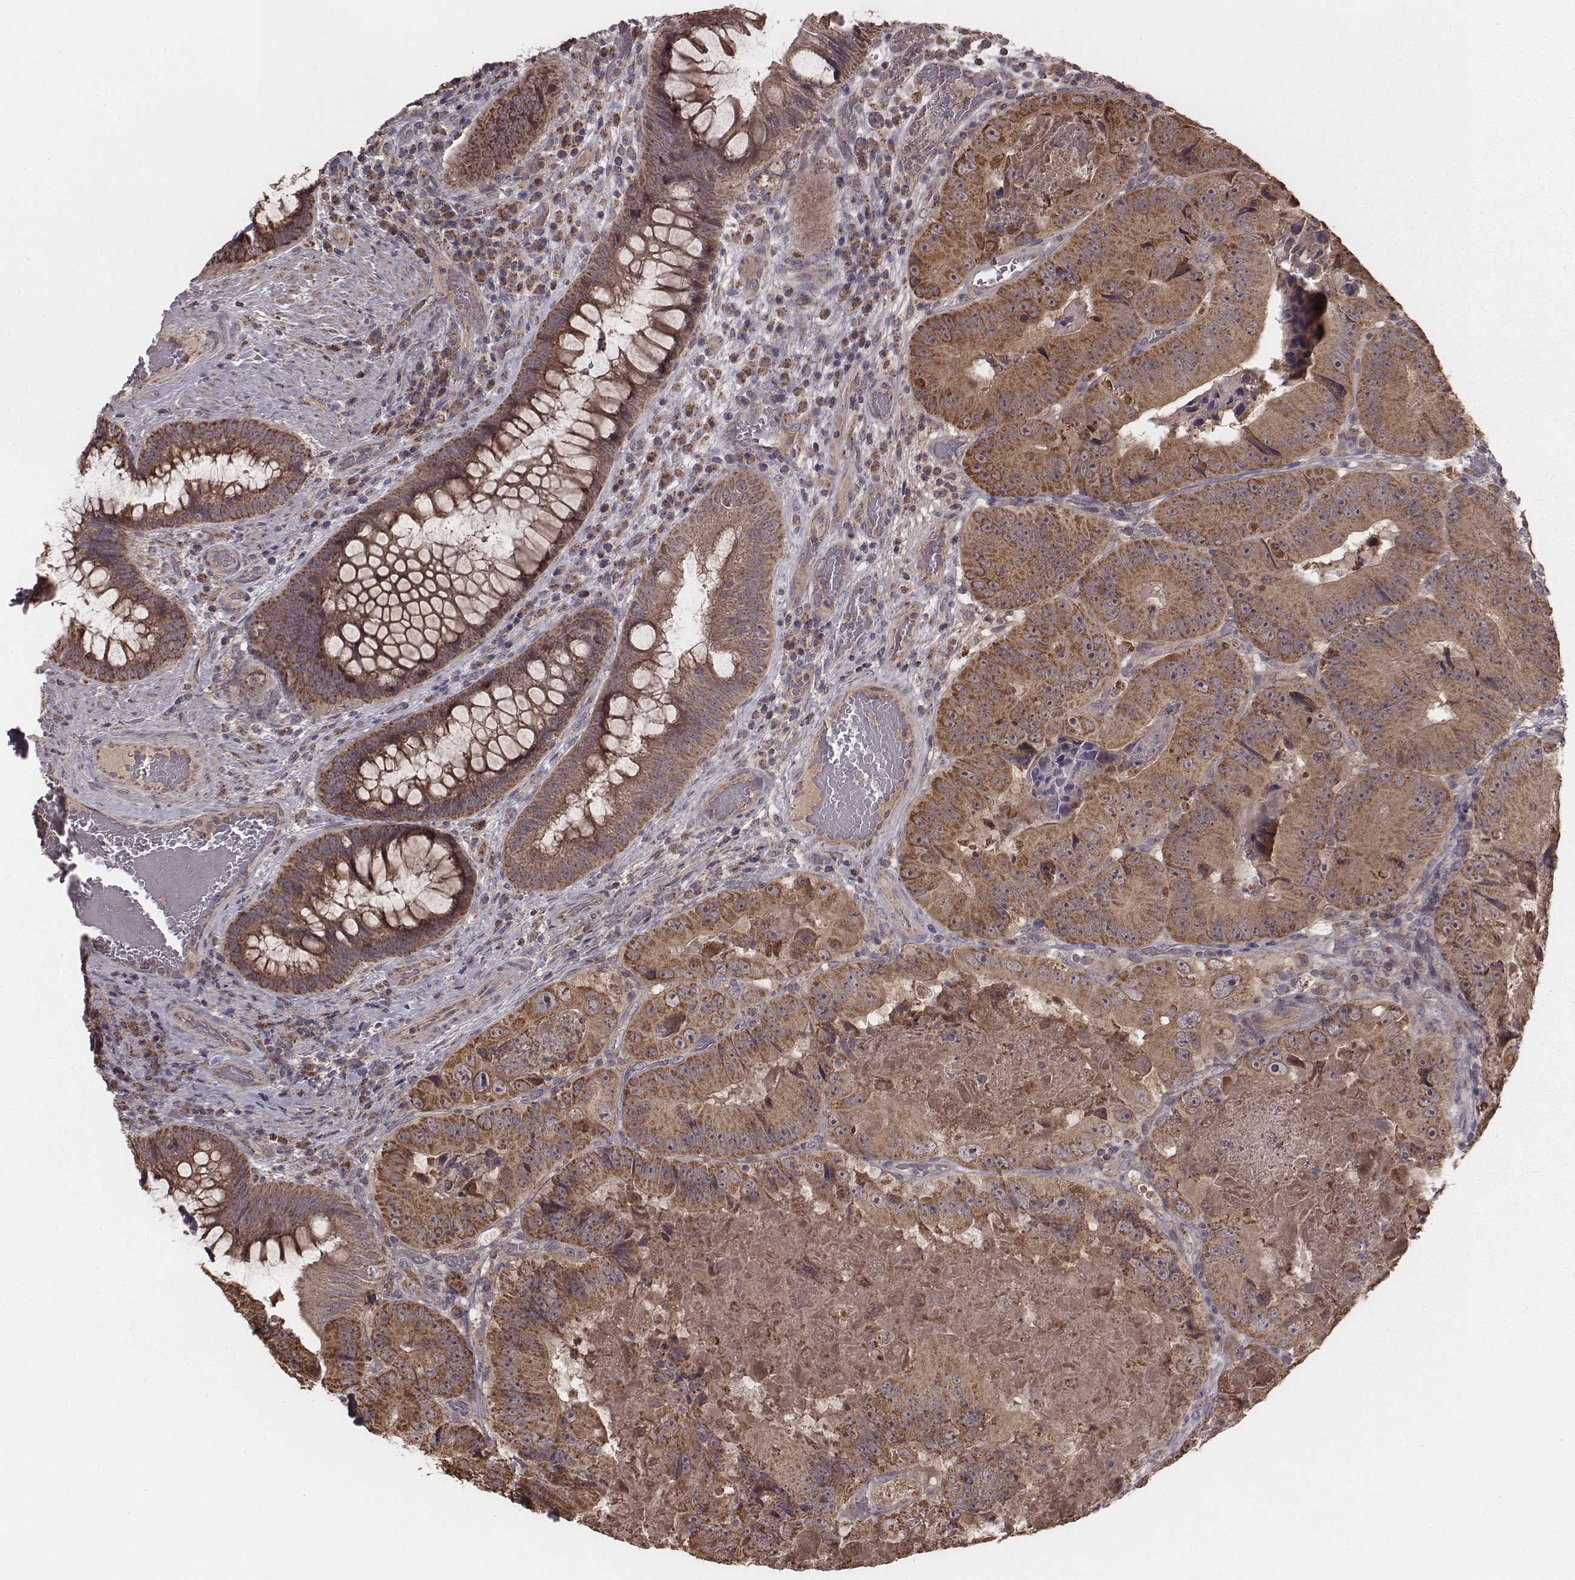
{"staining": {"intensity": "strong", "quantity": ">75%", "location": "cytoplasmic/membranous"}, "tissue": "colorectal cancer", "cell_type": "Tumor cells", "image_type": "cancer", "snomed": [{"axis": "morphology", "description": "Adenocarcinoma, NOS"}, {"axis": "topography", "description": "Colon"}], "caption": "High-power microscopy captured an IHC image of adenocarcinoma (colorectal), revealing strong cytoplasmic/membranous expression in about >75% of tumor cells. The staining was performed using DAB to visualize the protein expression in brown, while the nuclei were stained in blue with hematoxylin (Magnification: 20x).", "gene": "PDCD2L", "patient": {"sex": "female", "age": 86}}